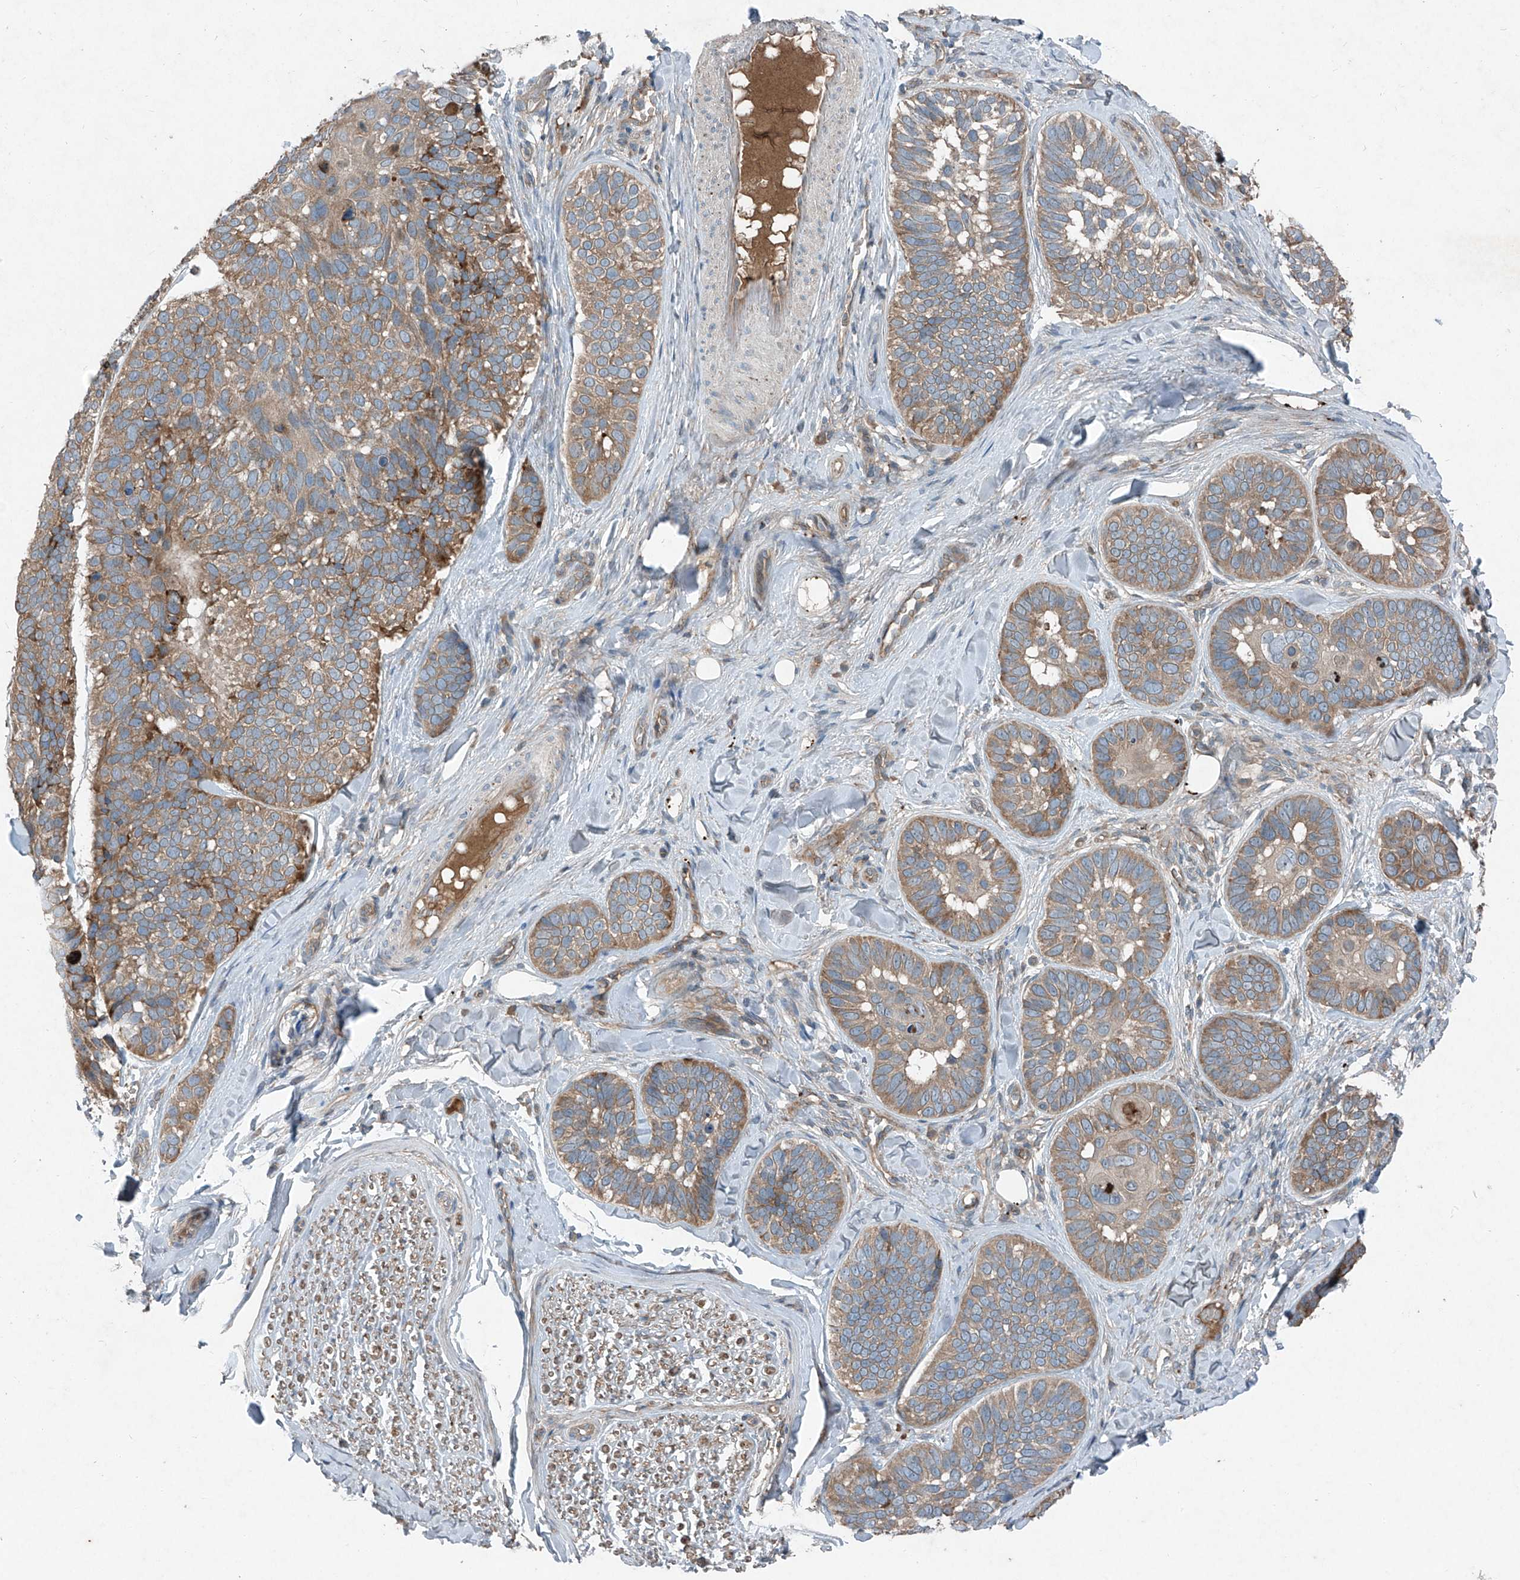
{"staining": {"intensity": "moderate", "quantity": ">75%", "location": "cytoplasmic/membranous"}, "tissue": "skin cancer", "cell_type": "Tumor cells", "image_type": "cancer", "snomed": [{"axis": "morphology", "description": "Basal cell carcinoma"}, {"axis": "topography", "description": "Skin"}], "caption": "Skin cancer (basal cell carcinoma) tissue demonstrates moderate cytoplasmic/membranous expression in about >75% of tumor cells, visualized by immunohistochemistry.", "gene": "FOXRED2", "patient": {"sex": "male", "age": 62}}